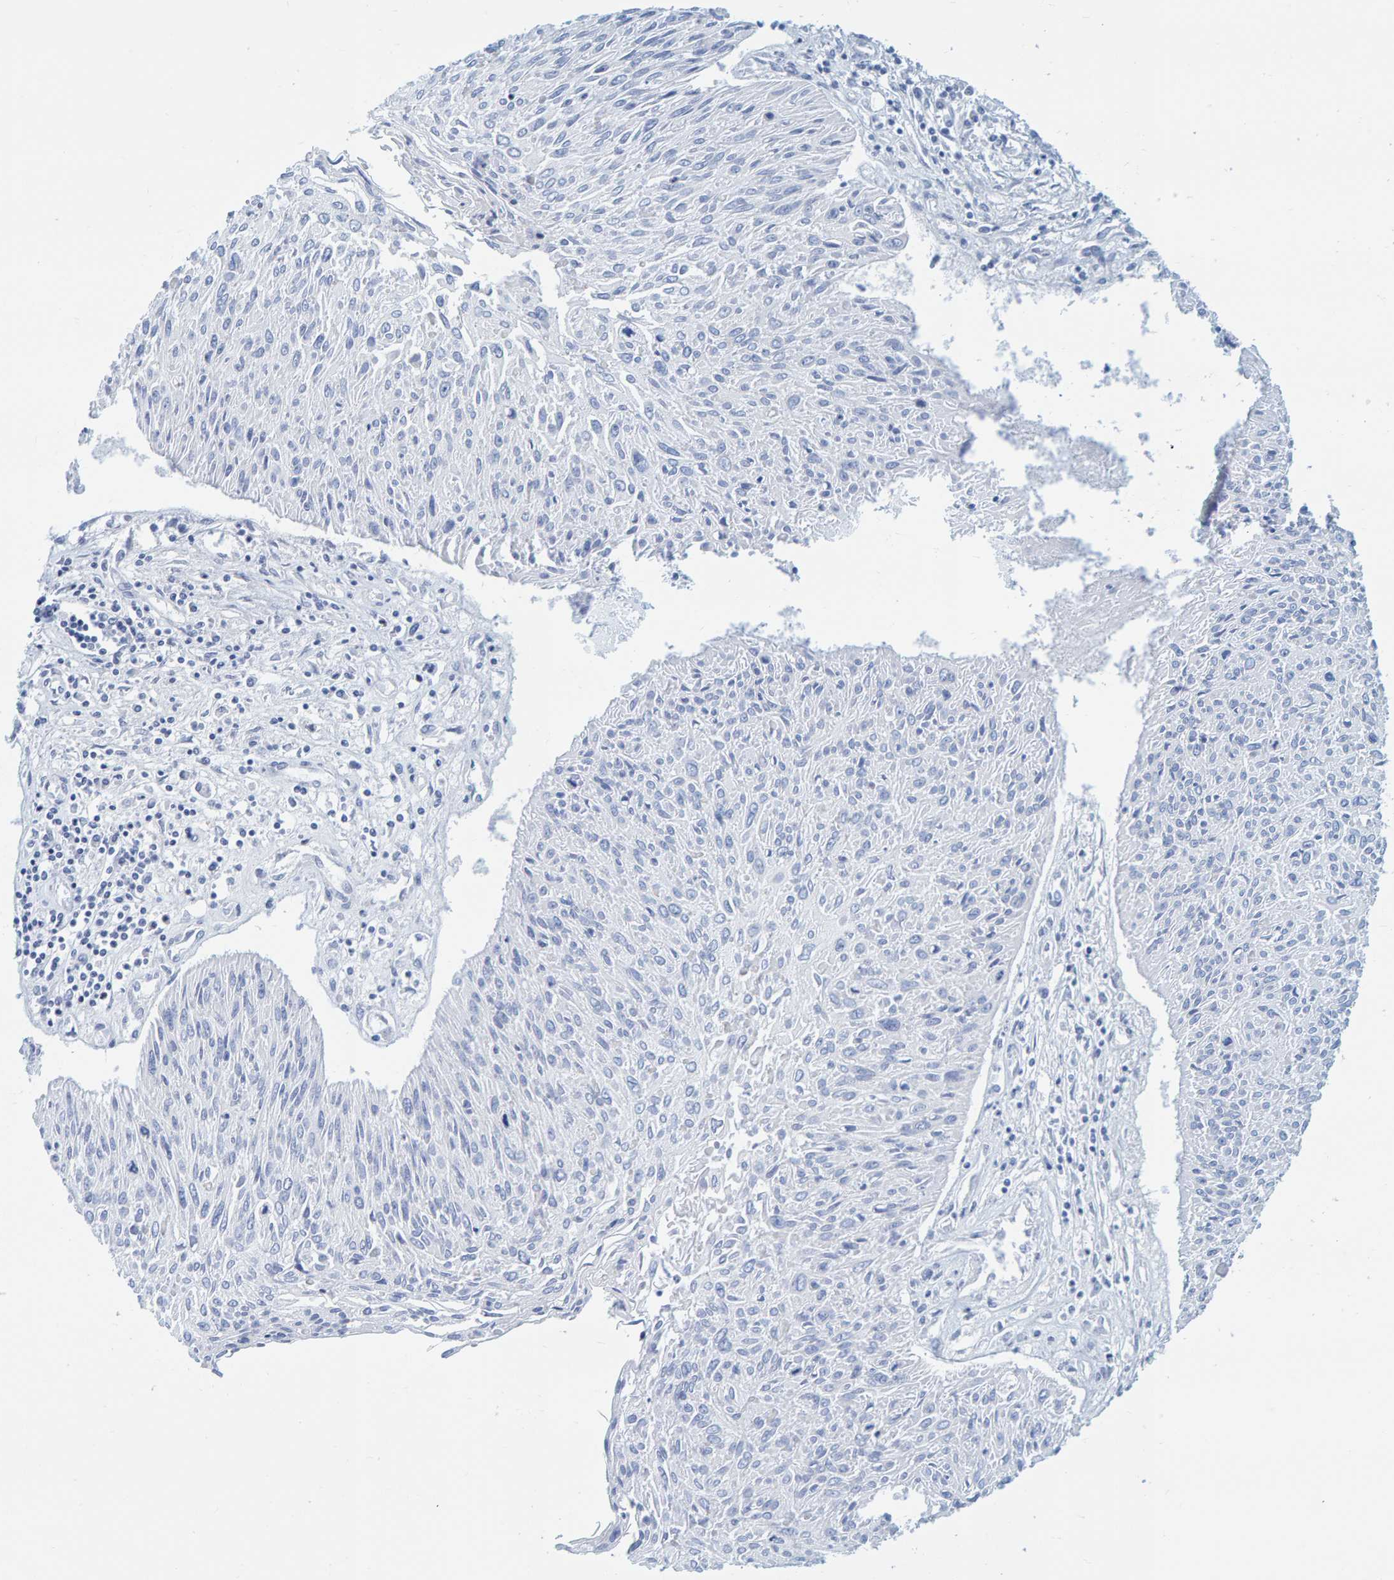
{"staining": {"intensity": "negative", "quantity": "none", "location": "none"}, "tissue": "cervical cancer", "cell_type": "Tumor cells", "image_type": "cancer", "snomed": [{"axis": "morphology", "description": "Squamous cell carcinoma, NOS"}, {"axis": "topography", "description": "Cervix"}], "caption": "An immunohistochemistry micrograph of squamous cell carcinoma (cervical) is shown. There is no staining in tumor cells of squamous cell carcinoma (cervical).", "gene": "SFTPC", "patient": {"sex": "female", "age": 51}}